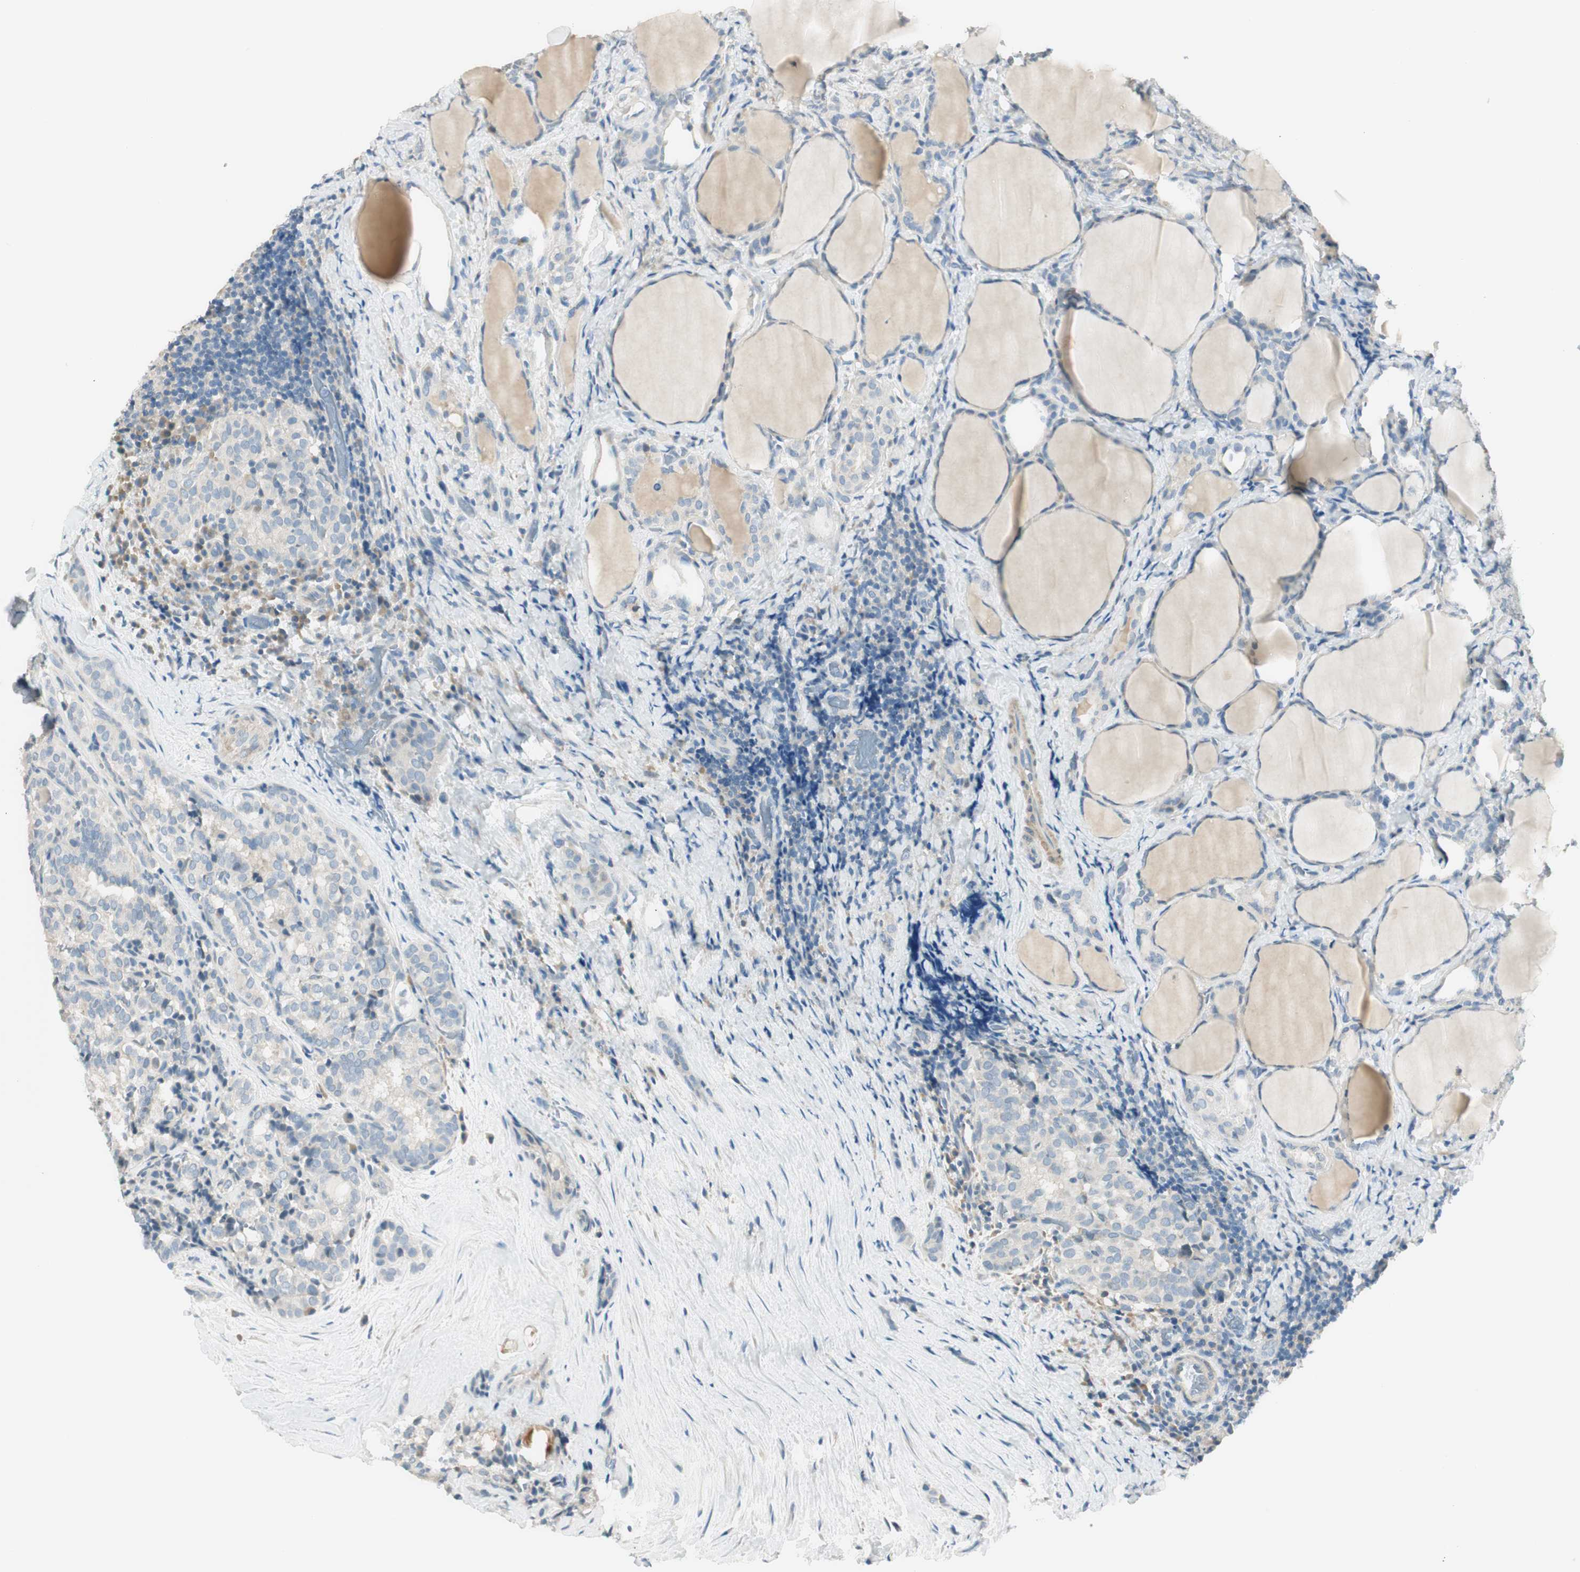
{"staining": {"intensity": "negative", "quantity": "none", "location": "none"}, "tissue": "thyroid cancer", "cell_type": "Tumor cells", "image_type": "cancer", "snomed": [{"axis": "morphology", "description": "Normal tissue, NOS"}, {"axis": "morphology", "description": "Papillary adenocarcinoma, NOS"}, {"axis": "topography", "description": "Thyroid gland"}], "caption": "Tumor cells show no significant protein positivity in papillary adenocarcinoma (thyroid).", "gene": "TACR3", "patient": {"sex": "female", "age": 30}}